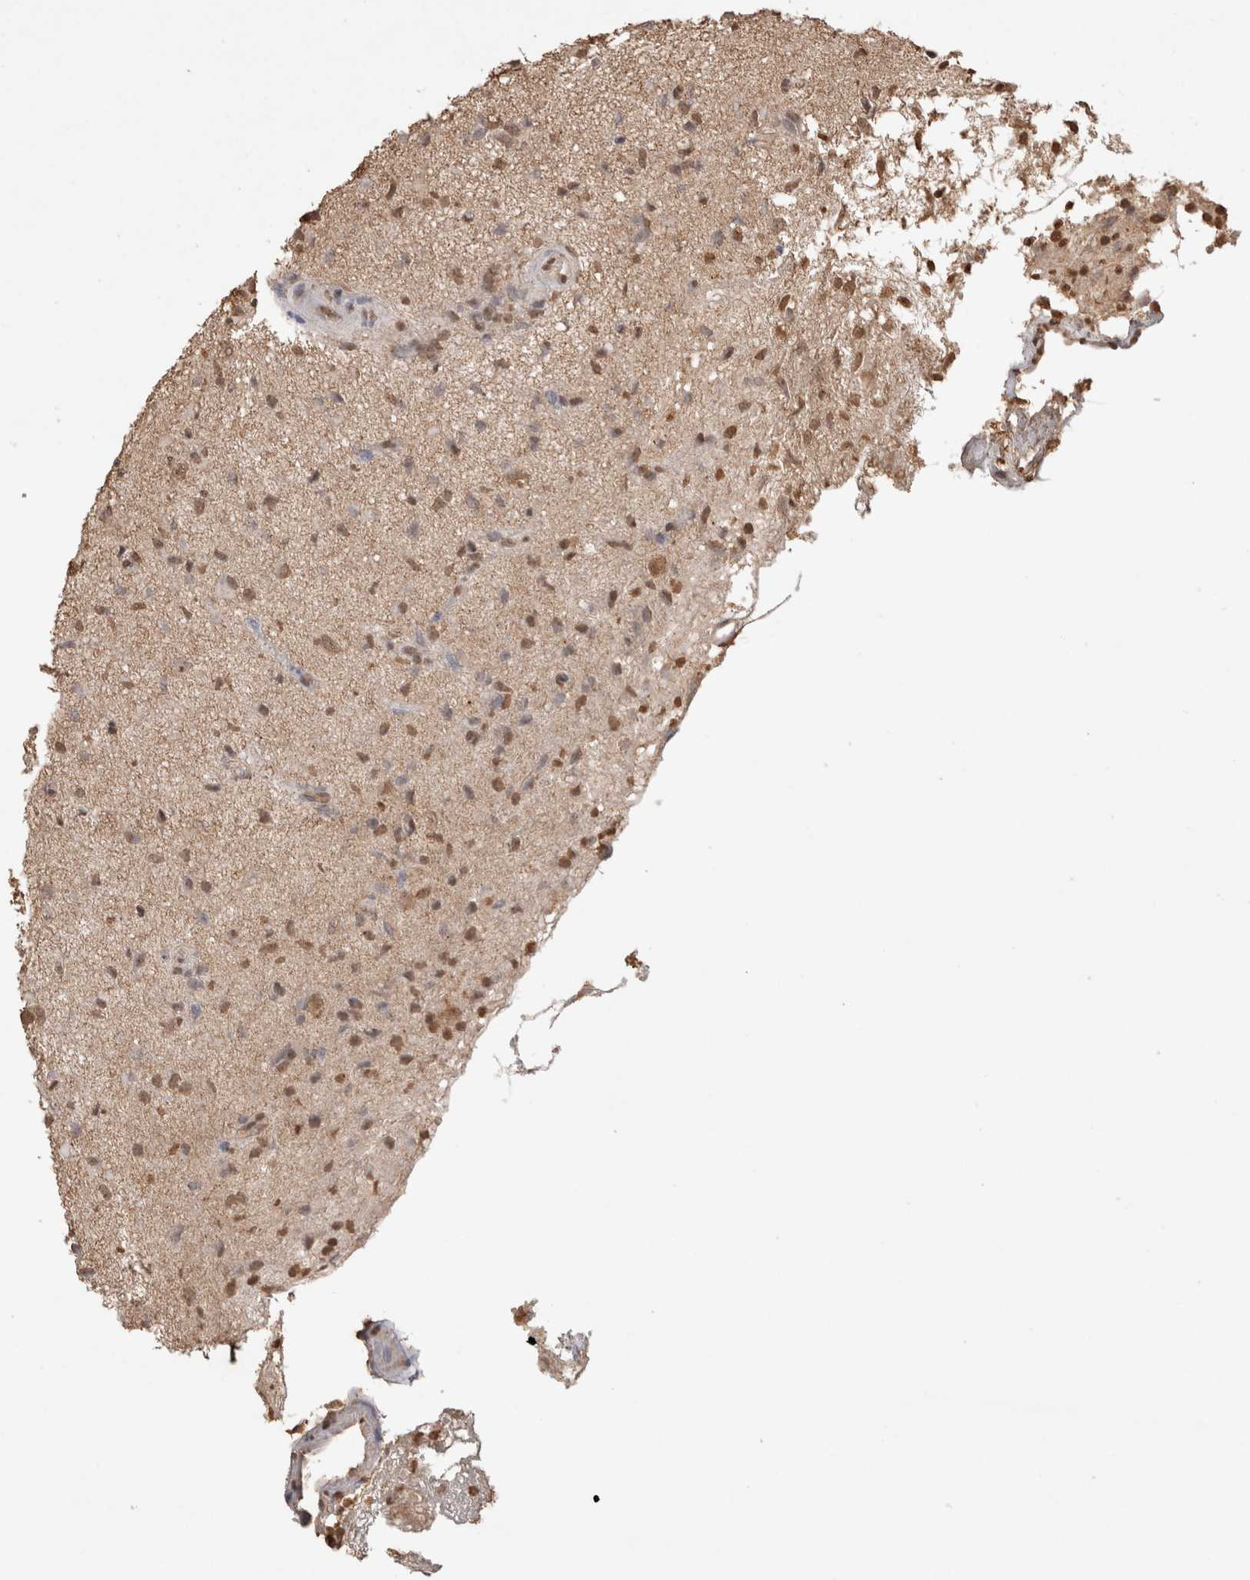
{"staining": {"intensity": "moderate", "quantity": "25%-75%", "location": "nuclear"}, "tissue": "glioma", "cell_type": "Tumor cells", "image_type": "cancer", "snomed": [{"axis": "morphology", "description": "Glioma, malignant, High grade"}, {"axis": "topography", "description": "Brain"}], "caption": "Protein analysis of glioma tissue demonstrates moderate nuclear expression in about 25%-75% of tumor cells. Nuclei are stained in blue.", "gene": "MLX", "patient": {"sex": "female", "age": 59}}